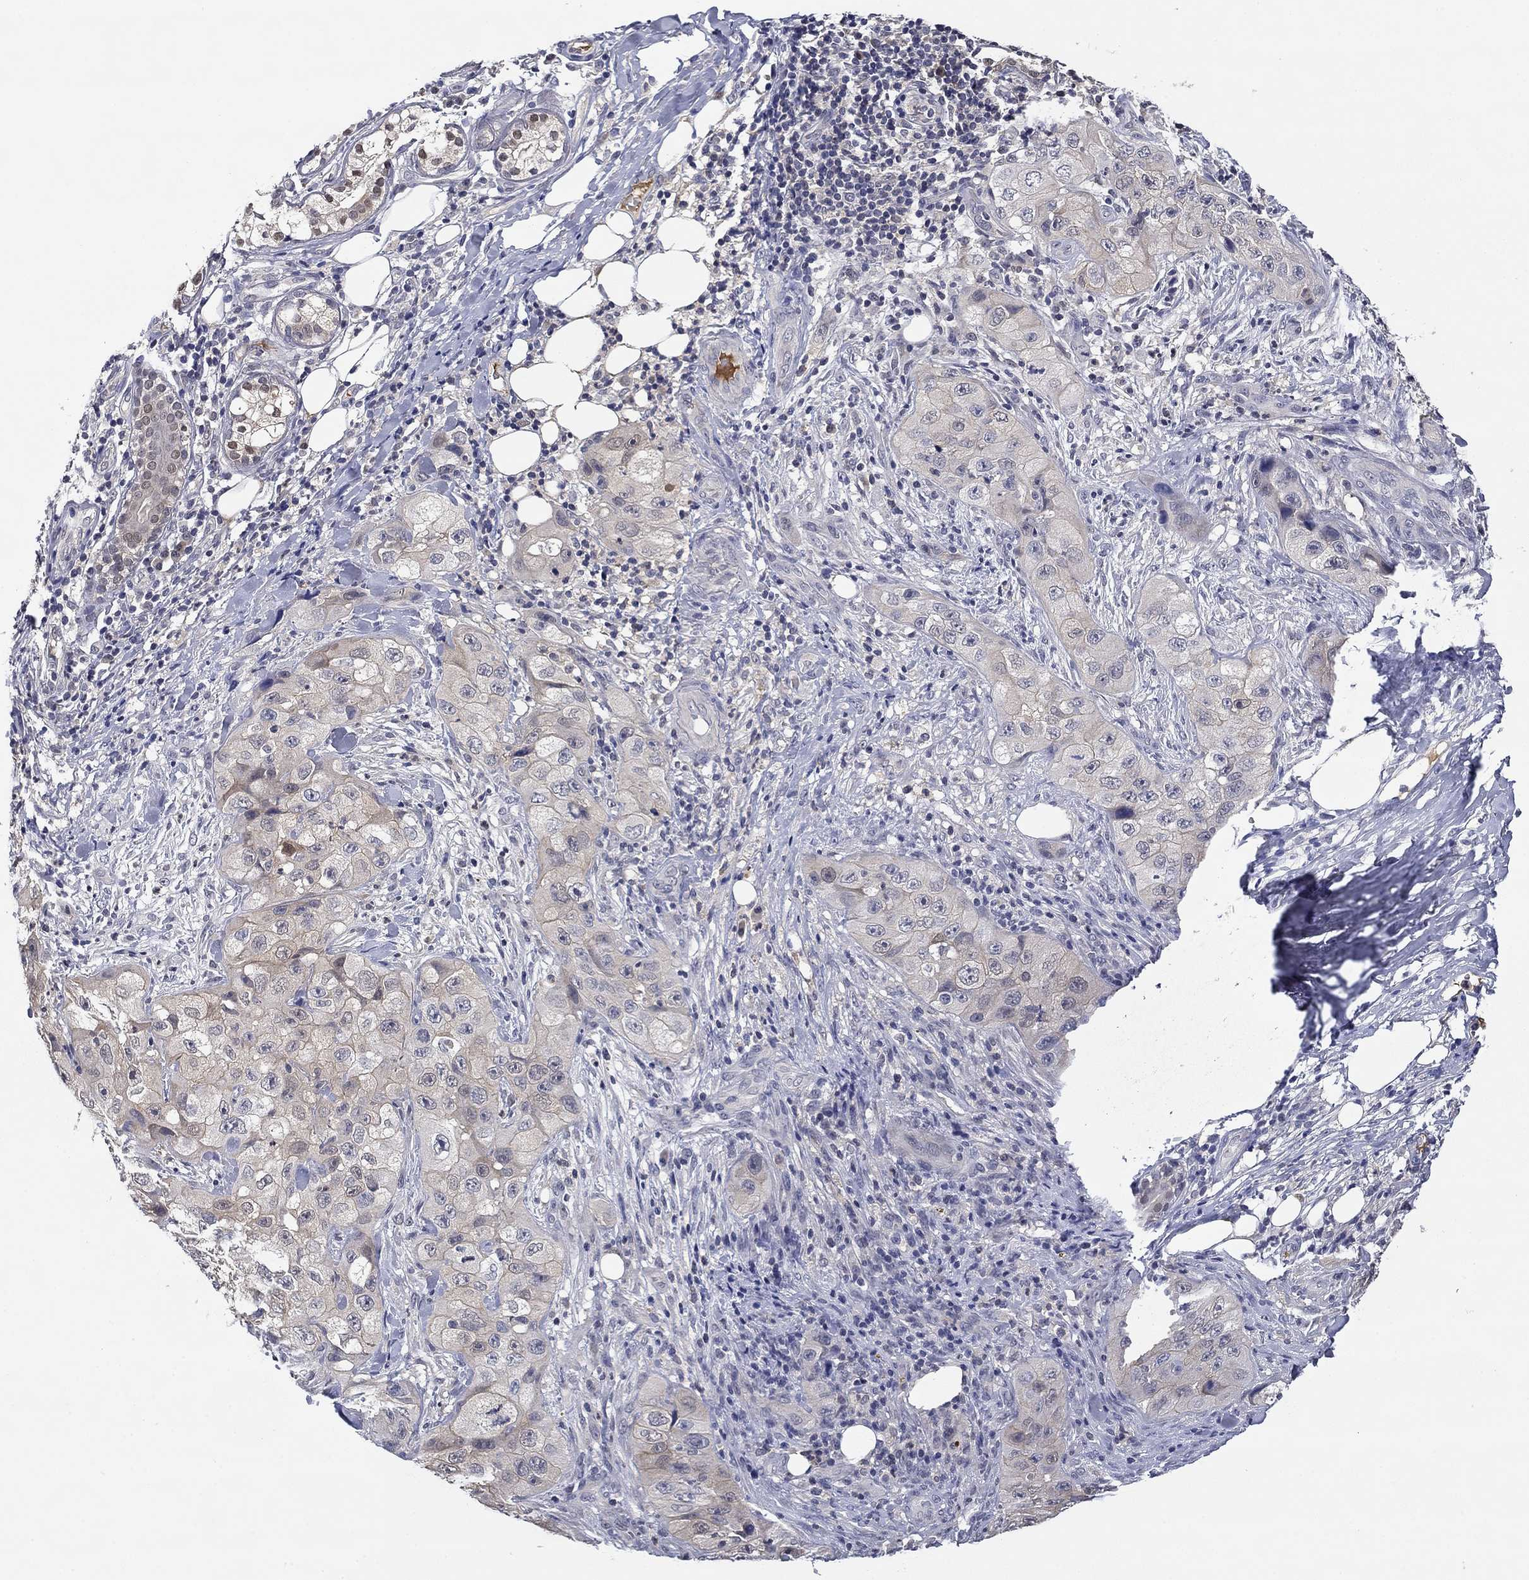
{"staining": {"intensity": "negative", "quantity": "none", "location": "none"}, "tissue": "skin cancer", "cell_type": "Tumor cells", "image_type": "cancer", "snomed": [{"axis": "morphology", "description": "Squamous cell carcinoma, NOS"}, {"axis": "topography", "description": "Skin"}, {"axis": "topography", "description": "Subcutis"}], "caption": "This is an immunohistochemistry (IHC) micrograph of human skin cancer (squamous cell carcinoma). There is no expression in tumor cells.", "gene": "DDTL", "patient": {"sex": "male", "age": 73}}